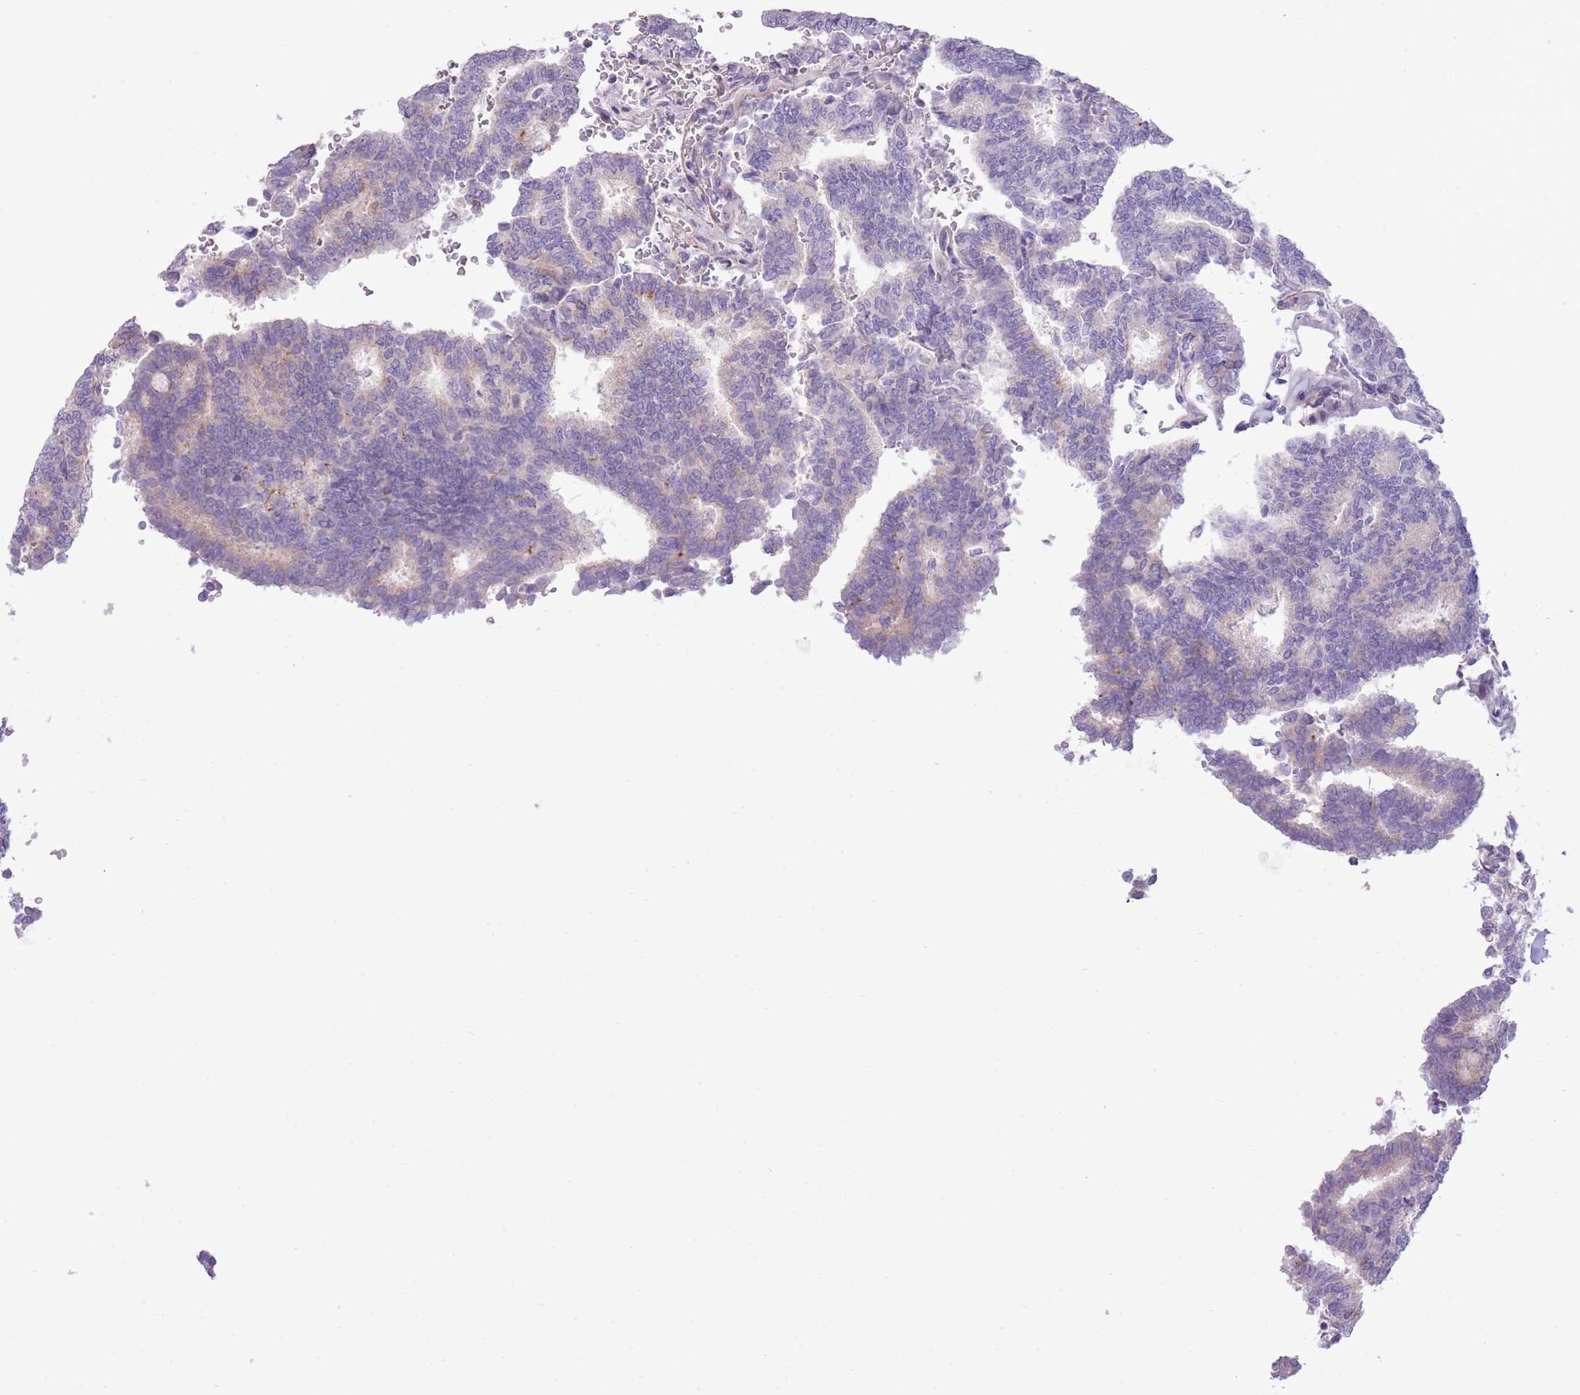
{"staining": {"intensity": "negative", "quantity": "none", "location": "none"}, "tissue": "thyroid cancer", "cell_type": "Tumor cells", "image_type": "cancer", "snomed": [{"axis": "morphology", "description": "Papillary adenocarcinoma, NOS"}, {"axis": "topography", "description": "Thyroid gland"}], "caption": "Protein analysis of papillary adenocarcinoma (thyroid) exhibits no significant expression in tumor cells.", "gene": "ZC4H2", "patient": {"sex": "female", "age": 35}}